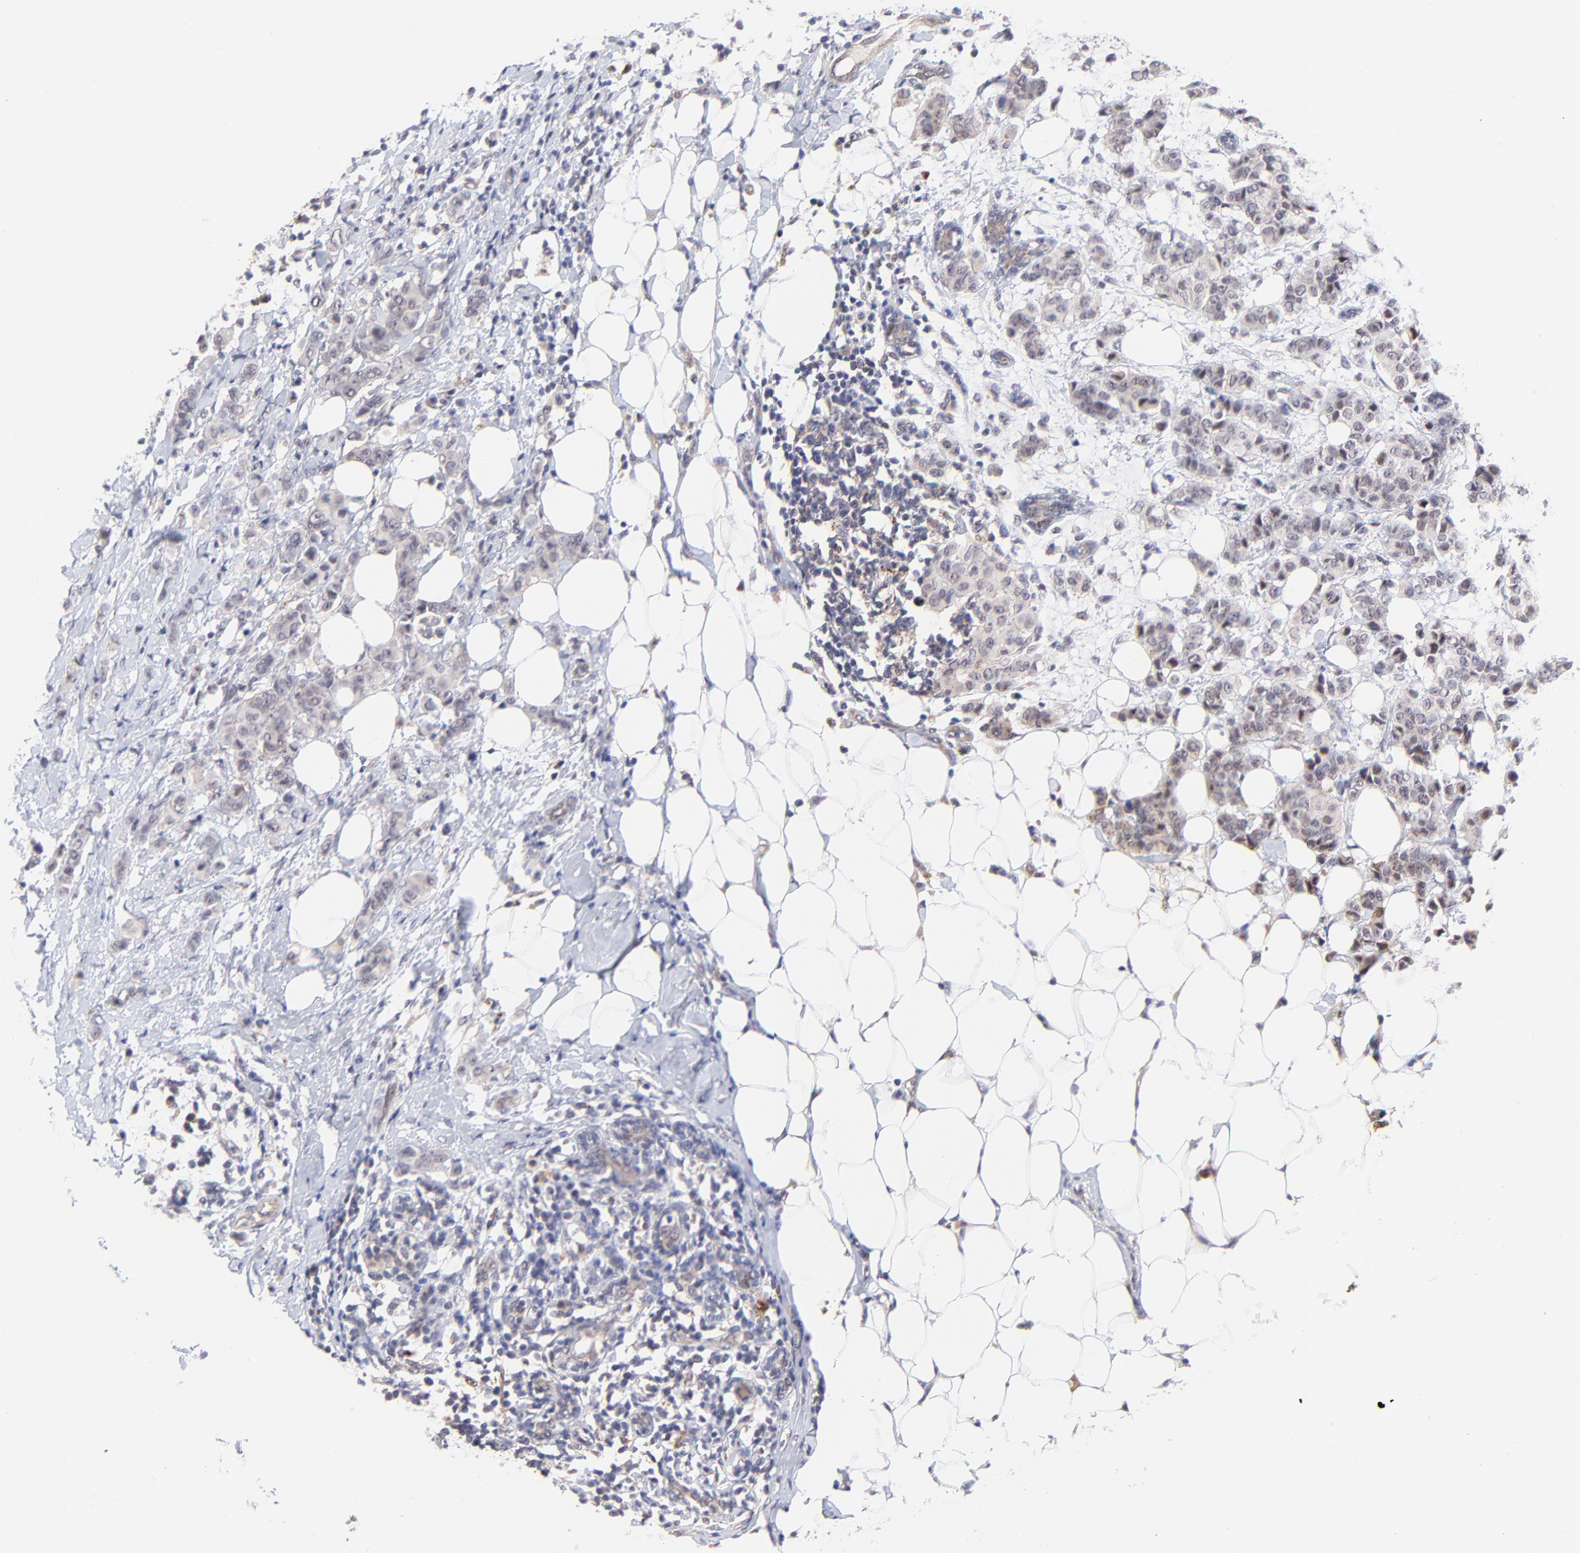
{"staining": {"intensity": "weak", "quantity": ">75%", "location": "cytoplasmic/membranous"}, "tissue": "breast cancer", "cell_type": "Tumor cells", "image_type": "cancer", "snomed": [{"axis": "morphology", "description": "Duct carcinoma"}, {"axis": "topography", "description": "Breast"}], "caption": "Immunohistochemistry image of neoplastic tissue: human breast cancer (infiltrating ductal carcinoma) stained using IHC shows low levels of weak protein expression localized specifically in the cytoplasmic/membranous of tumor cells, appearing as a cytoplasmic/membranous brown color.", "gene": "ZNF747", "patient": {"sex": "female", "age": 40}}